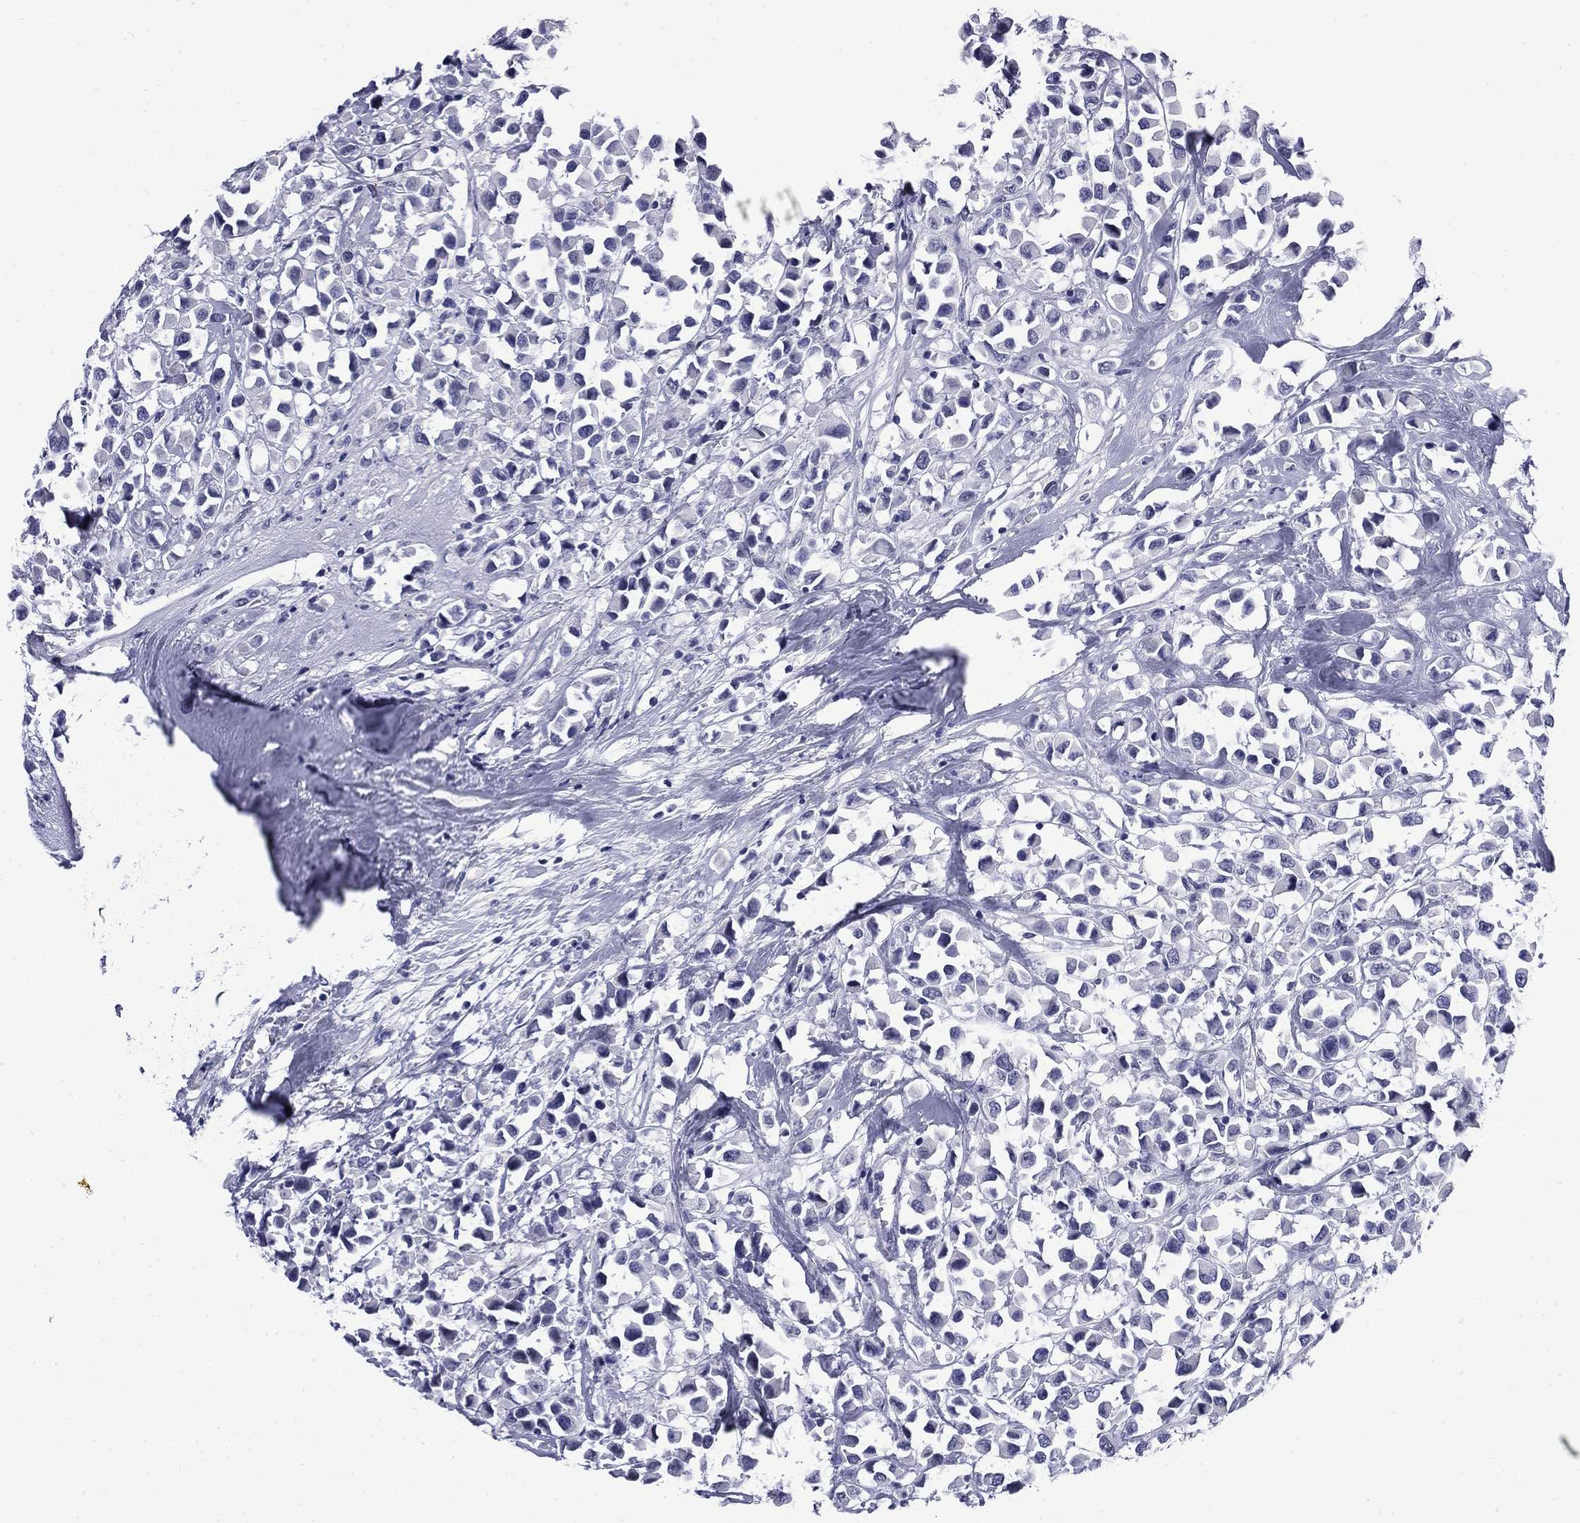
{"staining": {"intensity": "negative", "quantity": "none", "location": "none"}, "tissue": "breast cancer", "cell_type": "Tumor cells", "image_type": "cancer", "snomed": [{"axis": "morphology", "description": "Duct carcinoma"}, {"axis": "topography", "description": "Breast"}], "caption": "DAB immunohistochemical staining of human infiltrating ductal carcinoma (breast) shows no significant expression in tumor cells.", "gene": "MGARP", "patient": {"sex": "female", "age": 61}}